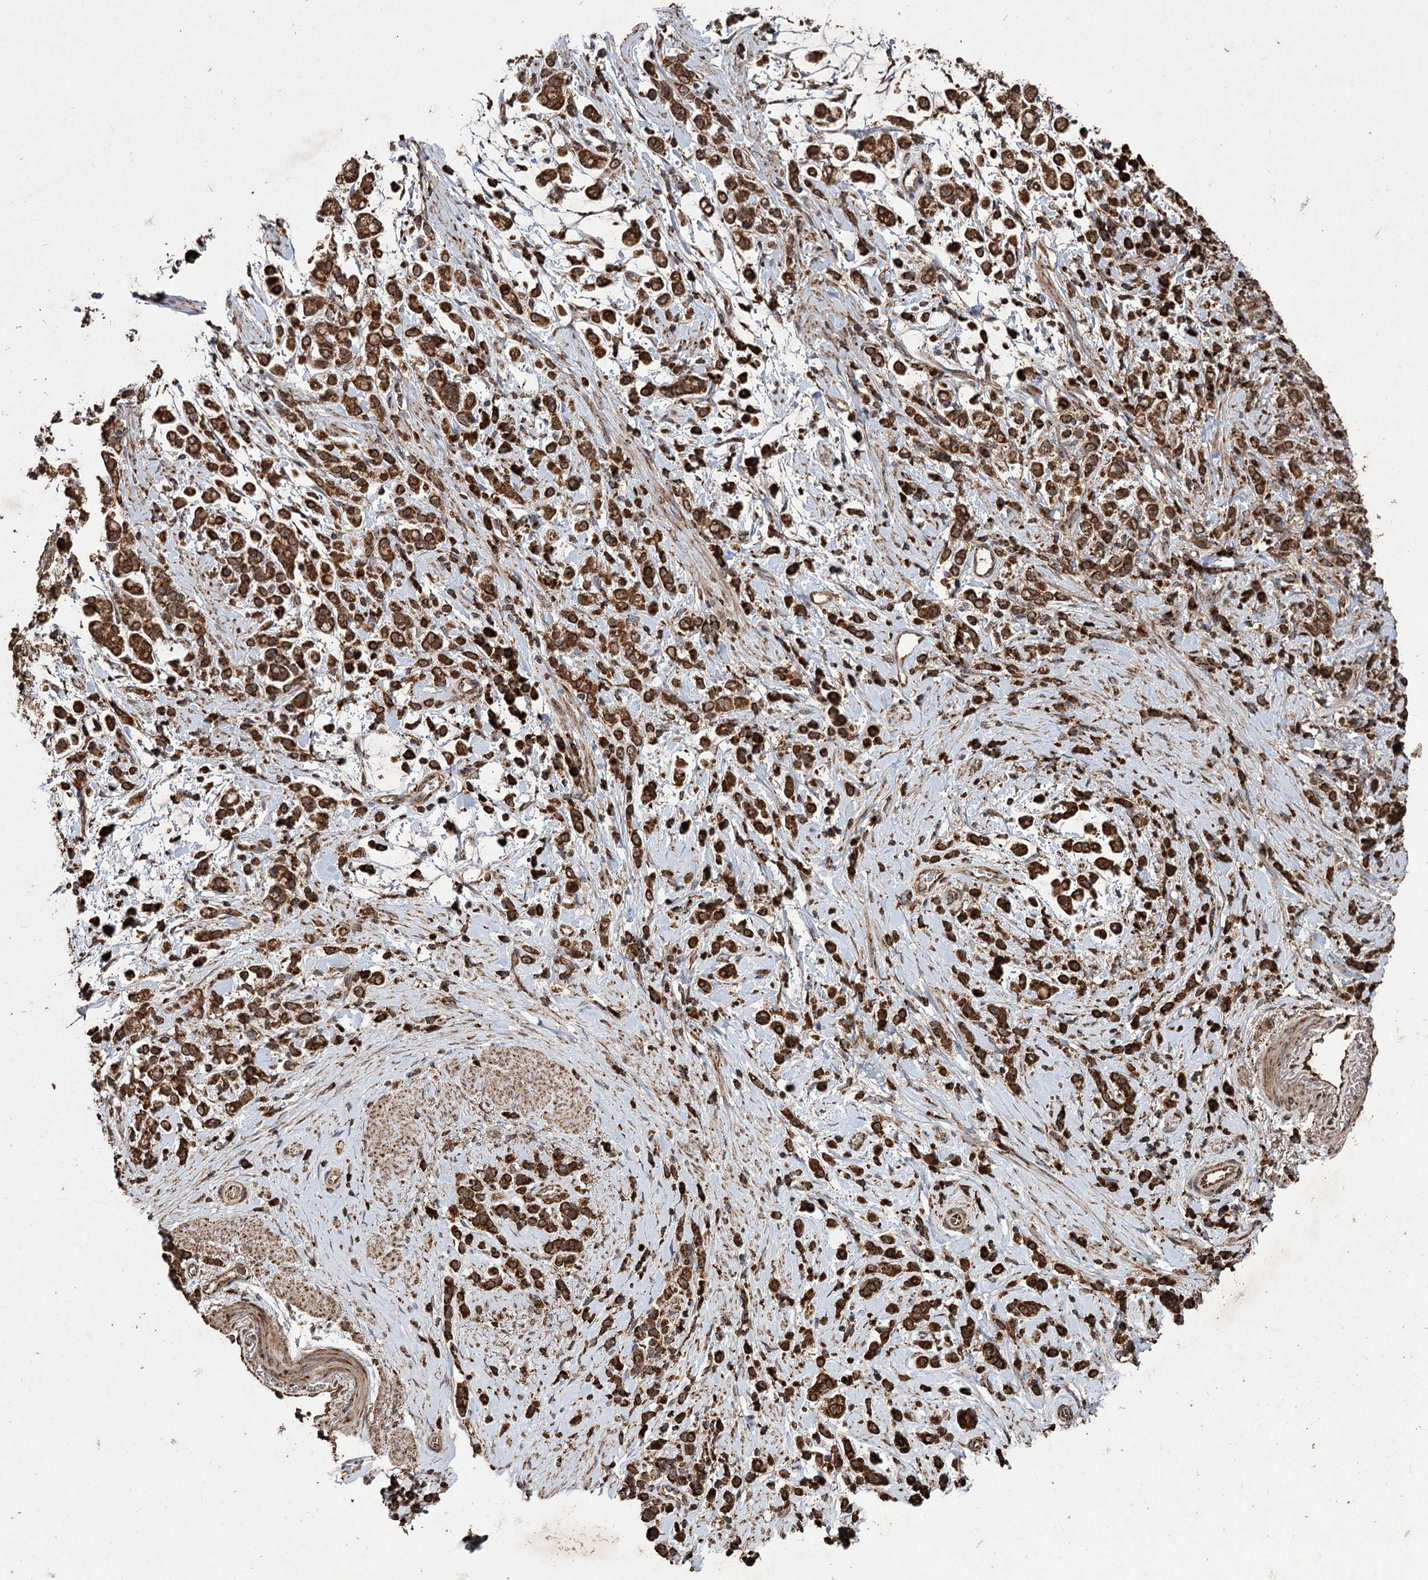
{"staining": {"intensity": "strong", "quantity": ">75%", "location": "cytoplasmic/membranous"}, "tissue": "stomach cancer", "cell_type": "Tumor cells", "image_type": "cancer", "snomed": [{"axis": "morphology", "description": "Adenocarcinoma, NOS"}, {"axis": "topography", "description": "Stomach"}], "caption": "Strong cytoplasmic/membranous protein staining is present in about >75% of tumor cells in adenocarcinoma (stomach).", "gene": "IPO4", "patient": {"sex": "female", "age": 60}}